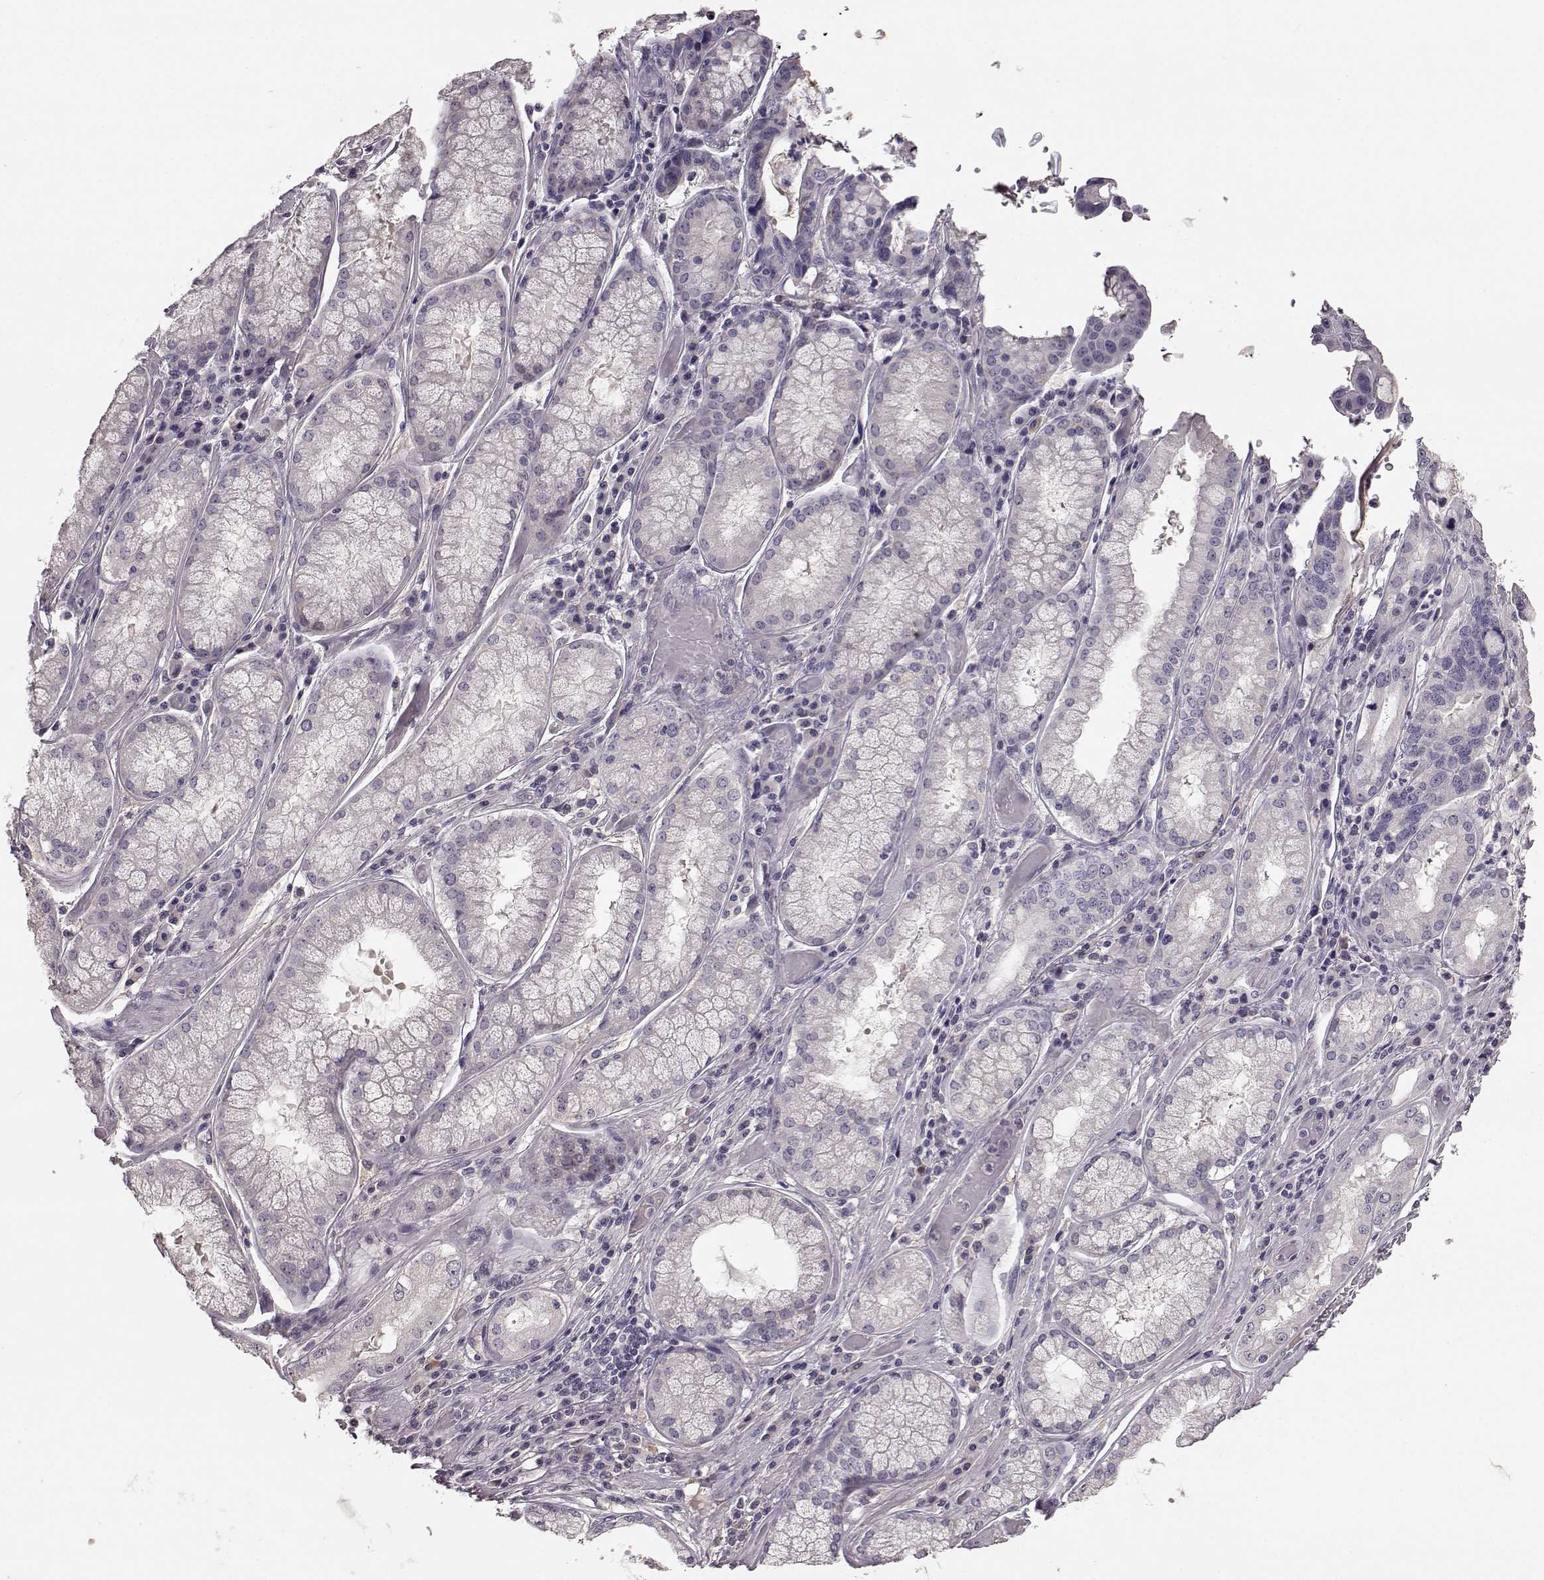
{"staining": {"intensity": "negative", "quantity": "none", "location": "none"}, "tissue": "stomach cancer", "cell_type": "Tumor cells", "image_type": "cancer", "snomed": [{"axis": "morphology", "description": "Adenocarcinoma, NOS"}, {"axis": "topography", "description": "Stomach, lower"}], "caption": "The immunohistochemistry (IHC) photomicrograph has no significant expression in tumor cells of stomach adenocarcinoma tissue. The staining is performed using DAB brown chromogen with nuclei counter-stained in using hematoxylin.", "gene": "YJEFN3", "patient": {"sex": "female", "age": 76}}